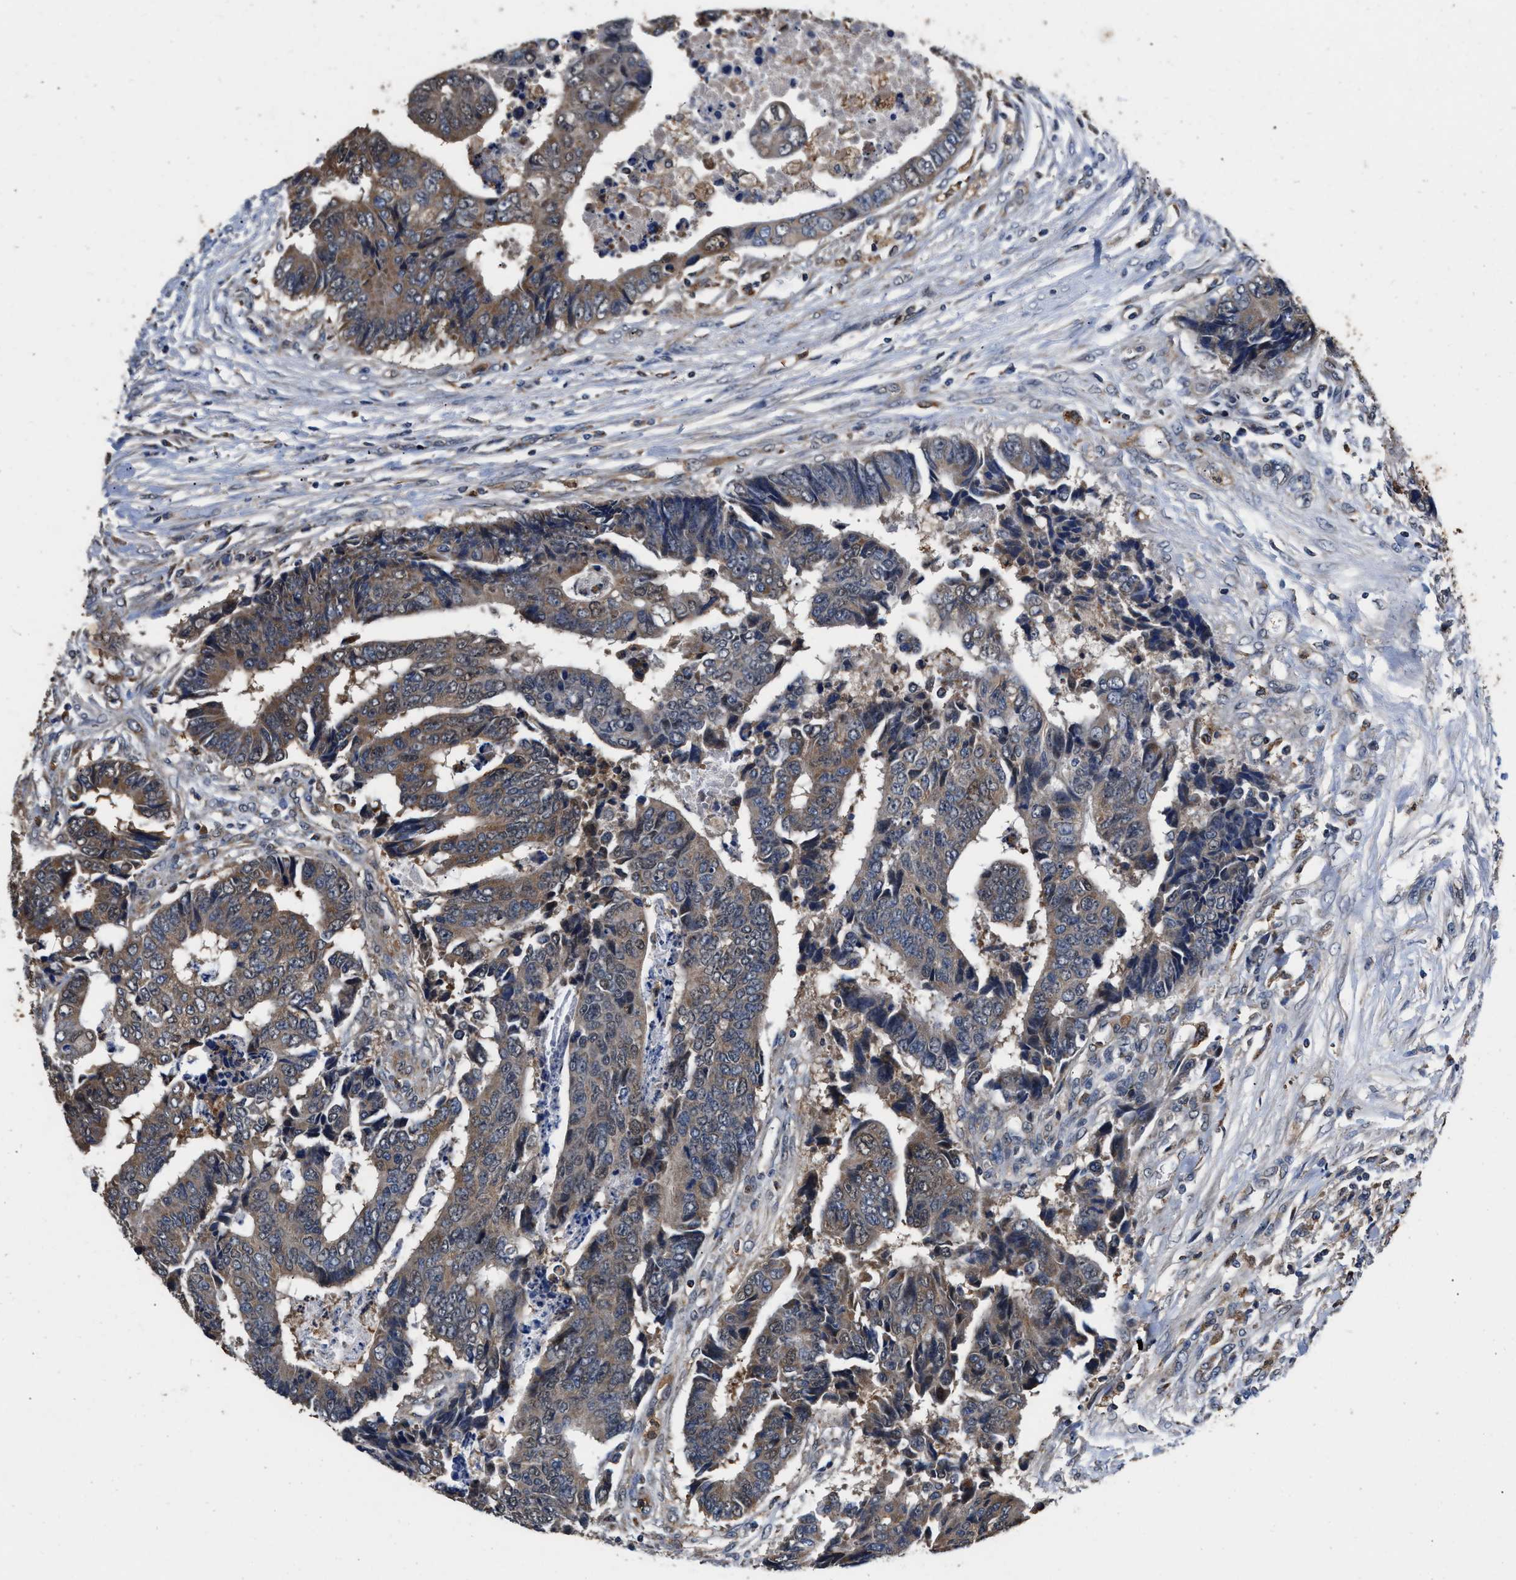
{"staining": {"intensity": "weak", "quantity": ">75%", "location": "cytoplasmic/membranous"}, "tissue": "colorectal cancer", "cell_type": "Tumor cells", "image_type": "cancer", "snomed": [{"axis": "morphology", "description": "Adenocarcinoma, NOS"}, {"axis": "topography", "description": "Rectum"}], "caption": "An immunohistochemistry micrograph of neoplastic tissue is shown. Protein staining in brown labels weak cytoplasmic/membranous positivity in adenocarcinoma (colorectal) within tumor cells.", "gene": "ACLY", "patient": {"sex": "male", "age": 84}}